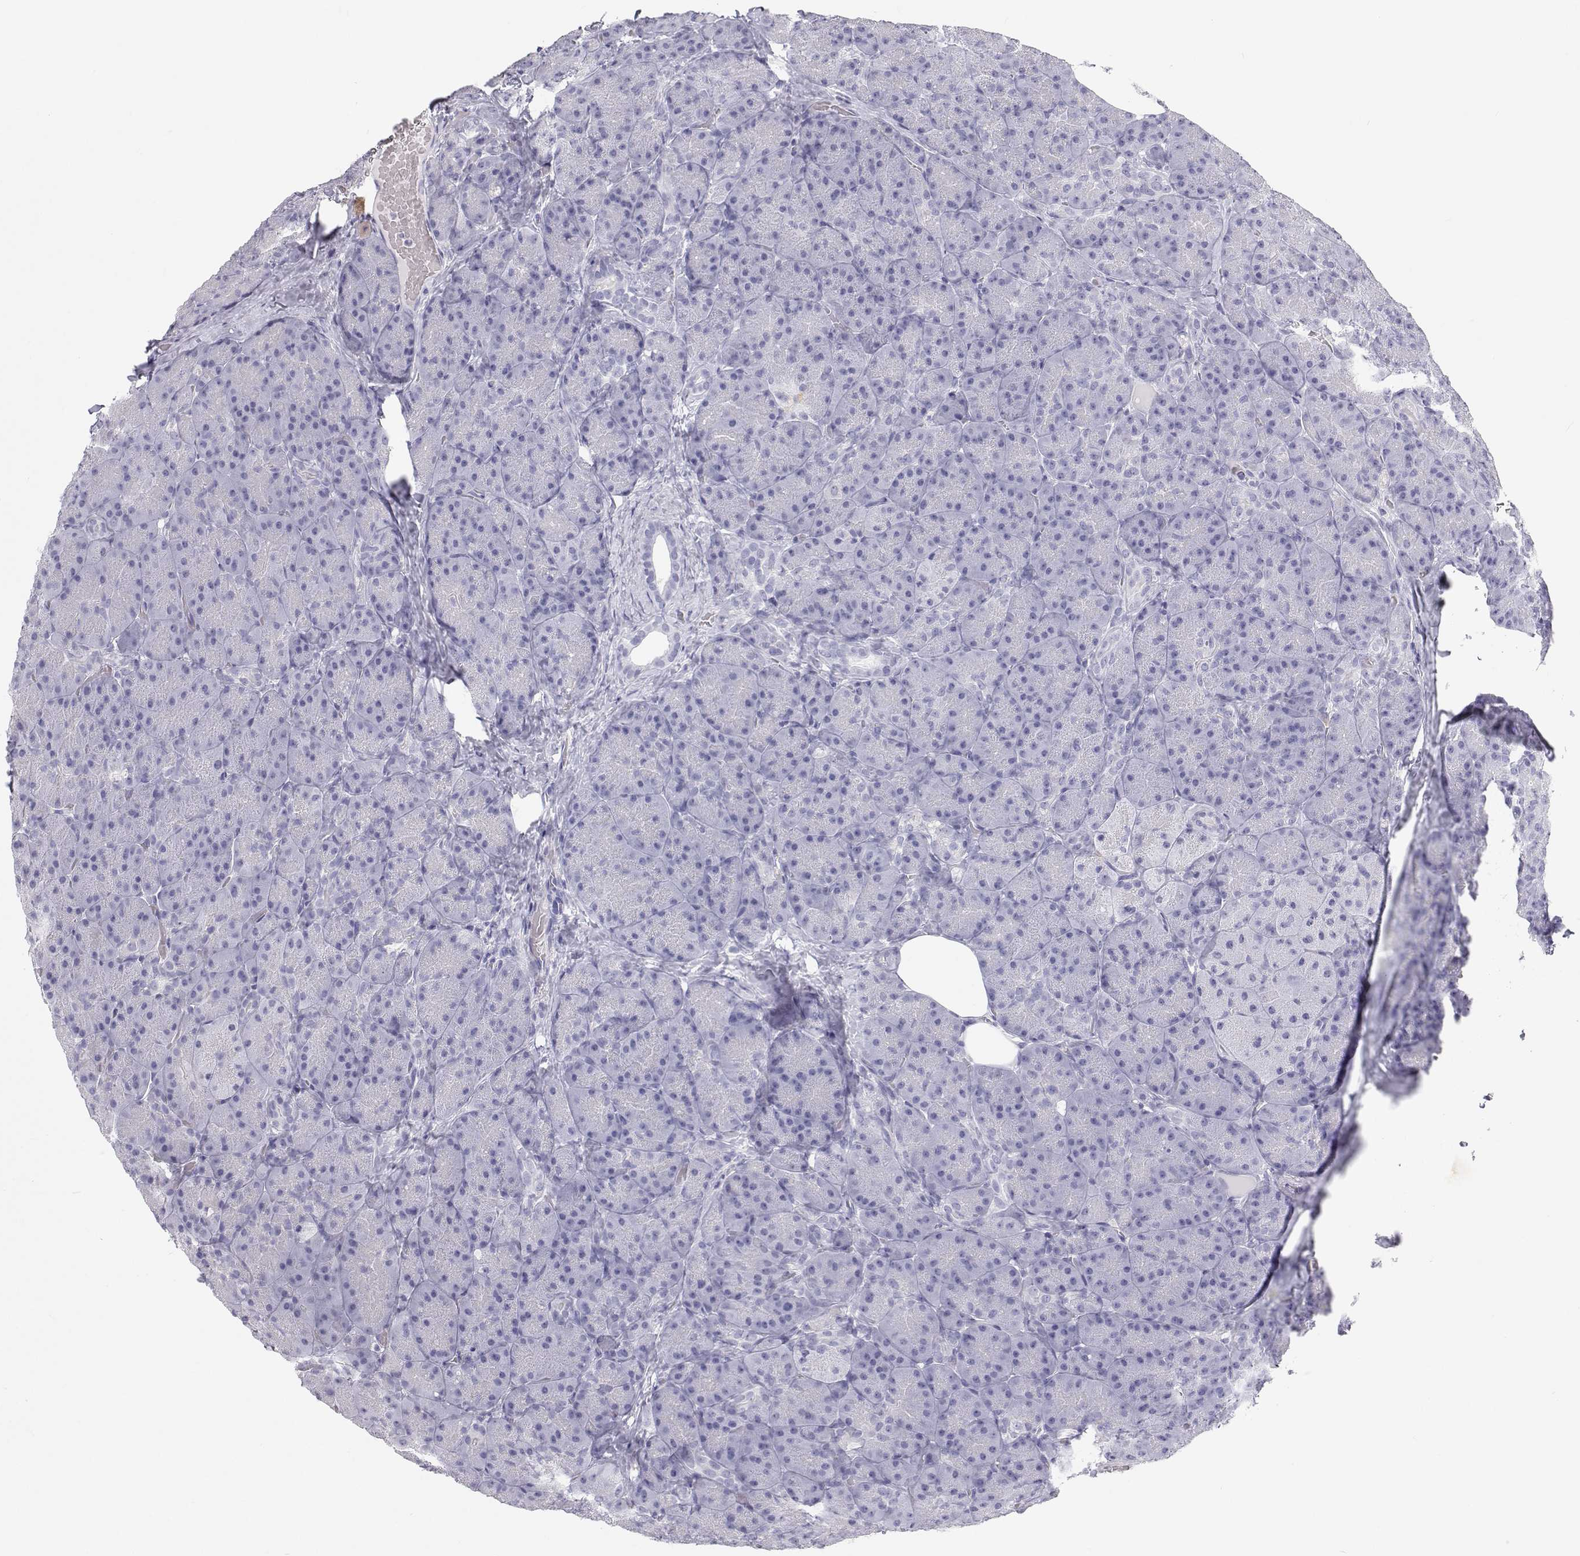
{"staining": {"intensity": "negative", "quantity": "none", "location": "none"}, "tissue": "pancreas", "cell_type": "Exocrine glandular cells", "image_type": "normal", "snomed": [{"axis": "morphology", "description": "Normal tissue, NOS"}, {"axis": "topography", "description": "Pancreas"}], "caption": "IHC of unremarkable pancreas shows no expression in exocrine glandular cells.", "gene": "SFTPB", "patient": {"sex": "male", "age": 57}}